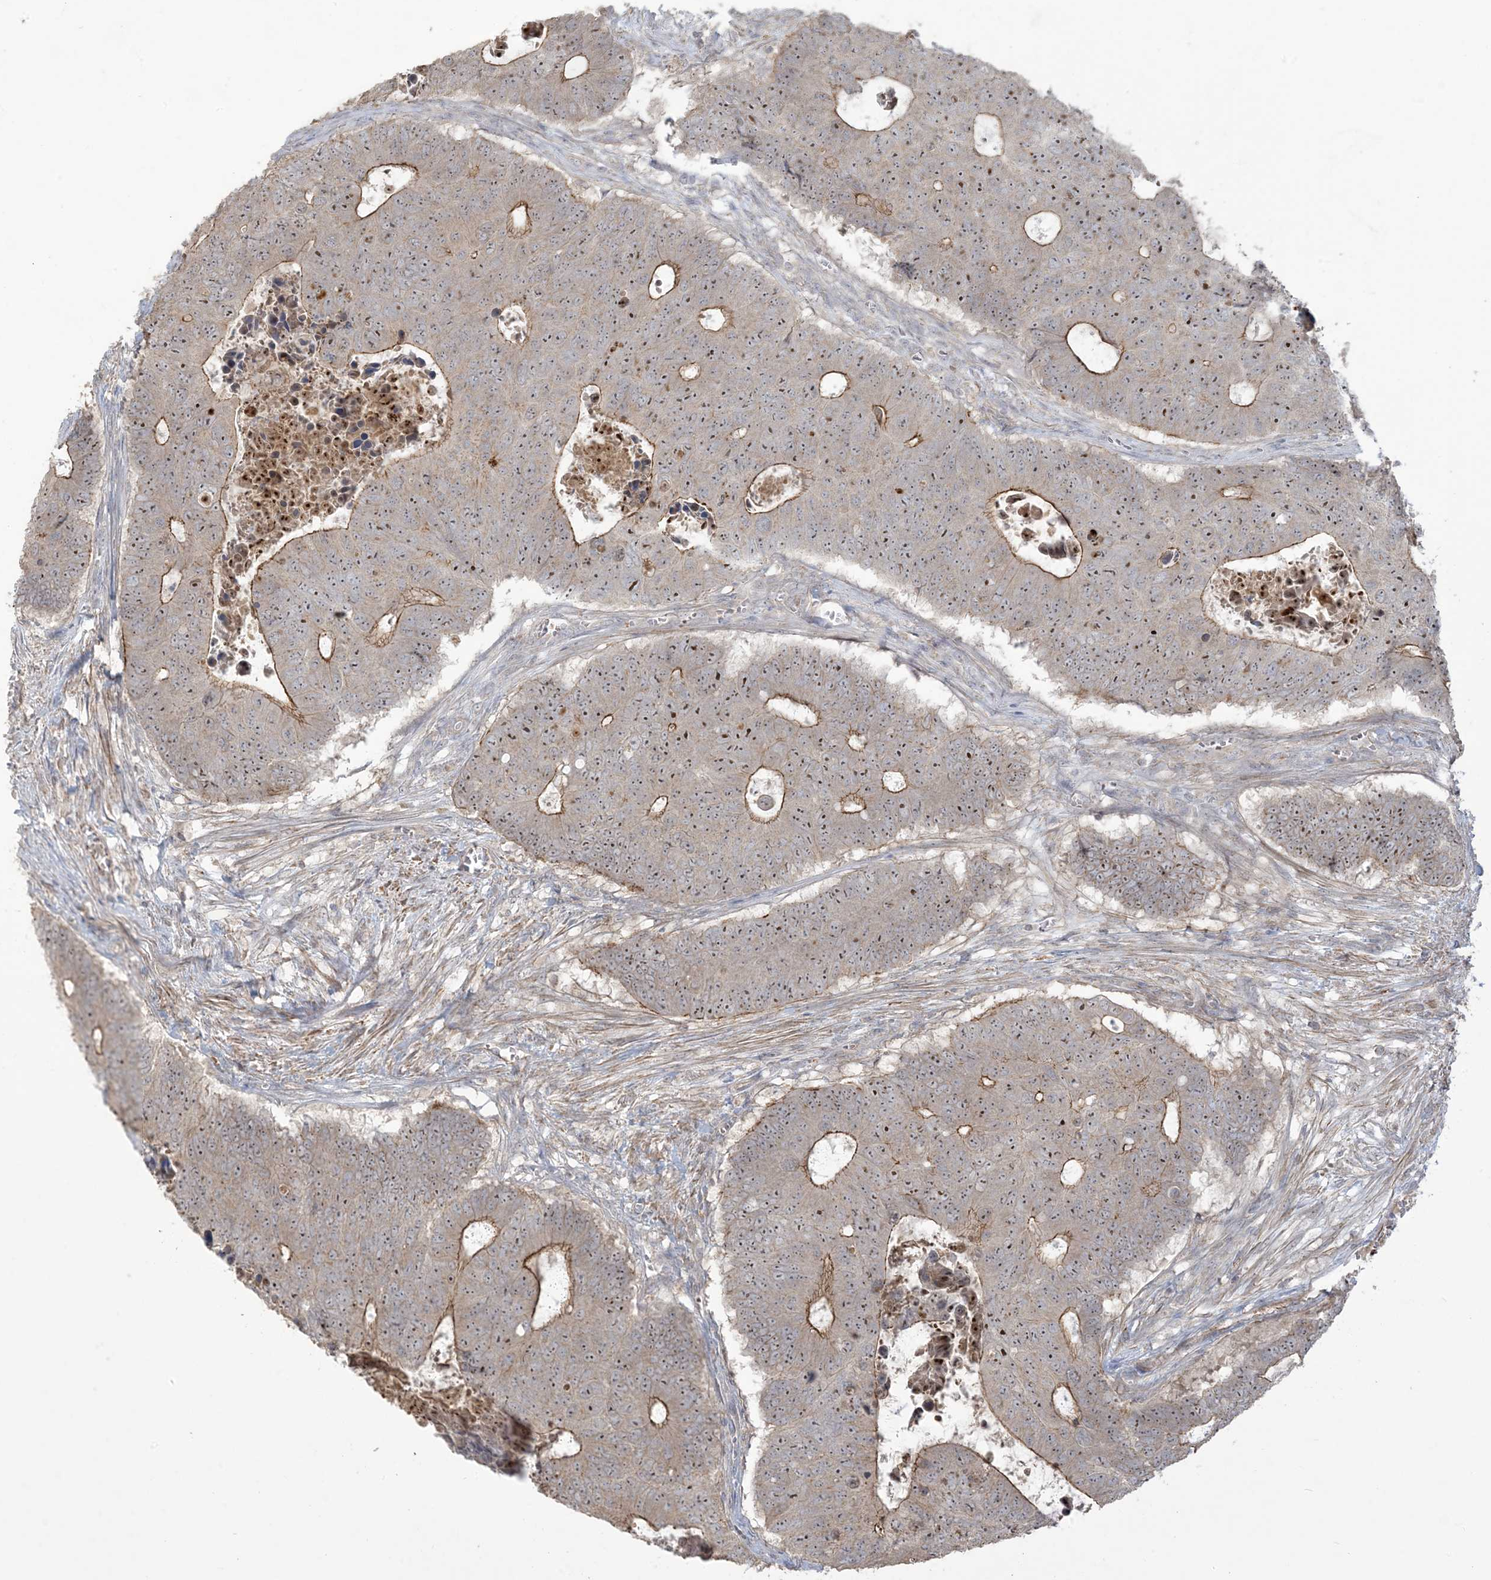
{"staining": {"intensity": "moderate", "quantity": "25%-75%", "location": "cytoplasmic/membranous,nuclear"}, "tissue": "colorectal cancer", "cell_type": "Tumor cells", "image_type": "cancer", "snomed": [{"axis": "morphology", "description": "Adenocarcinoma, NOS"}, {"axis": "topography", "description": "Colon"}], "caption": "Colorectal adenocarcinoma stained with a protein marker displays moderate staining in tumor cells.", "gene": "KLHL18", "patient": {"sex": "male", "age": 87}}